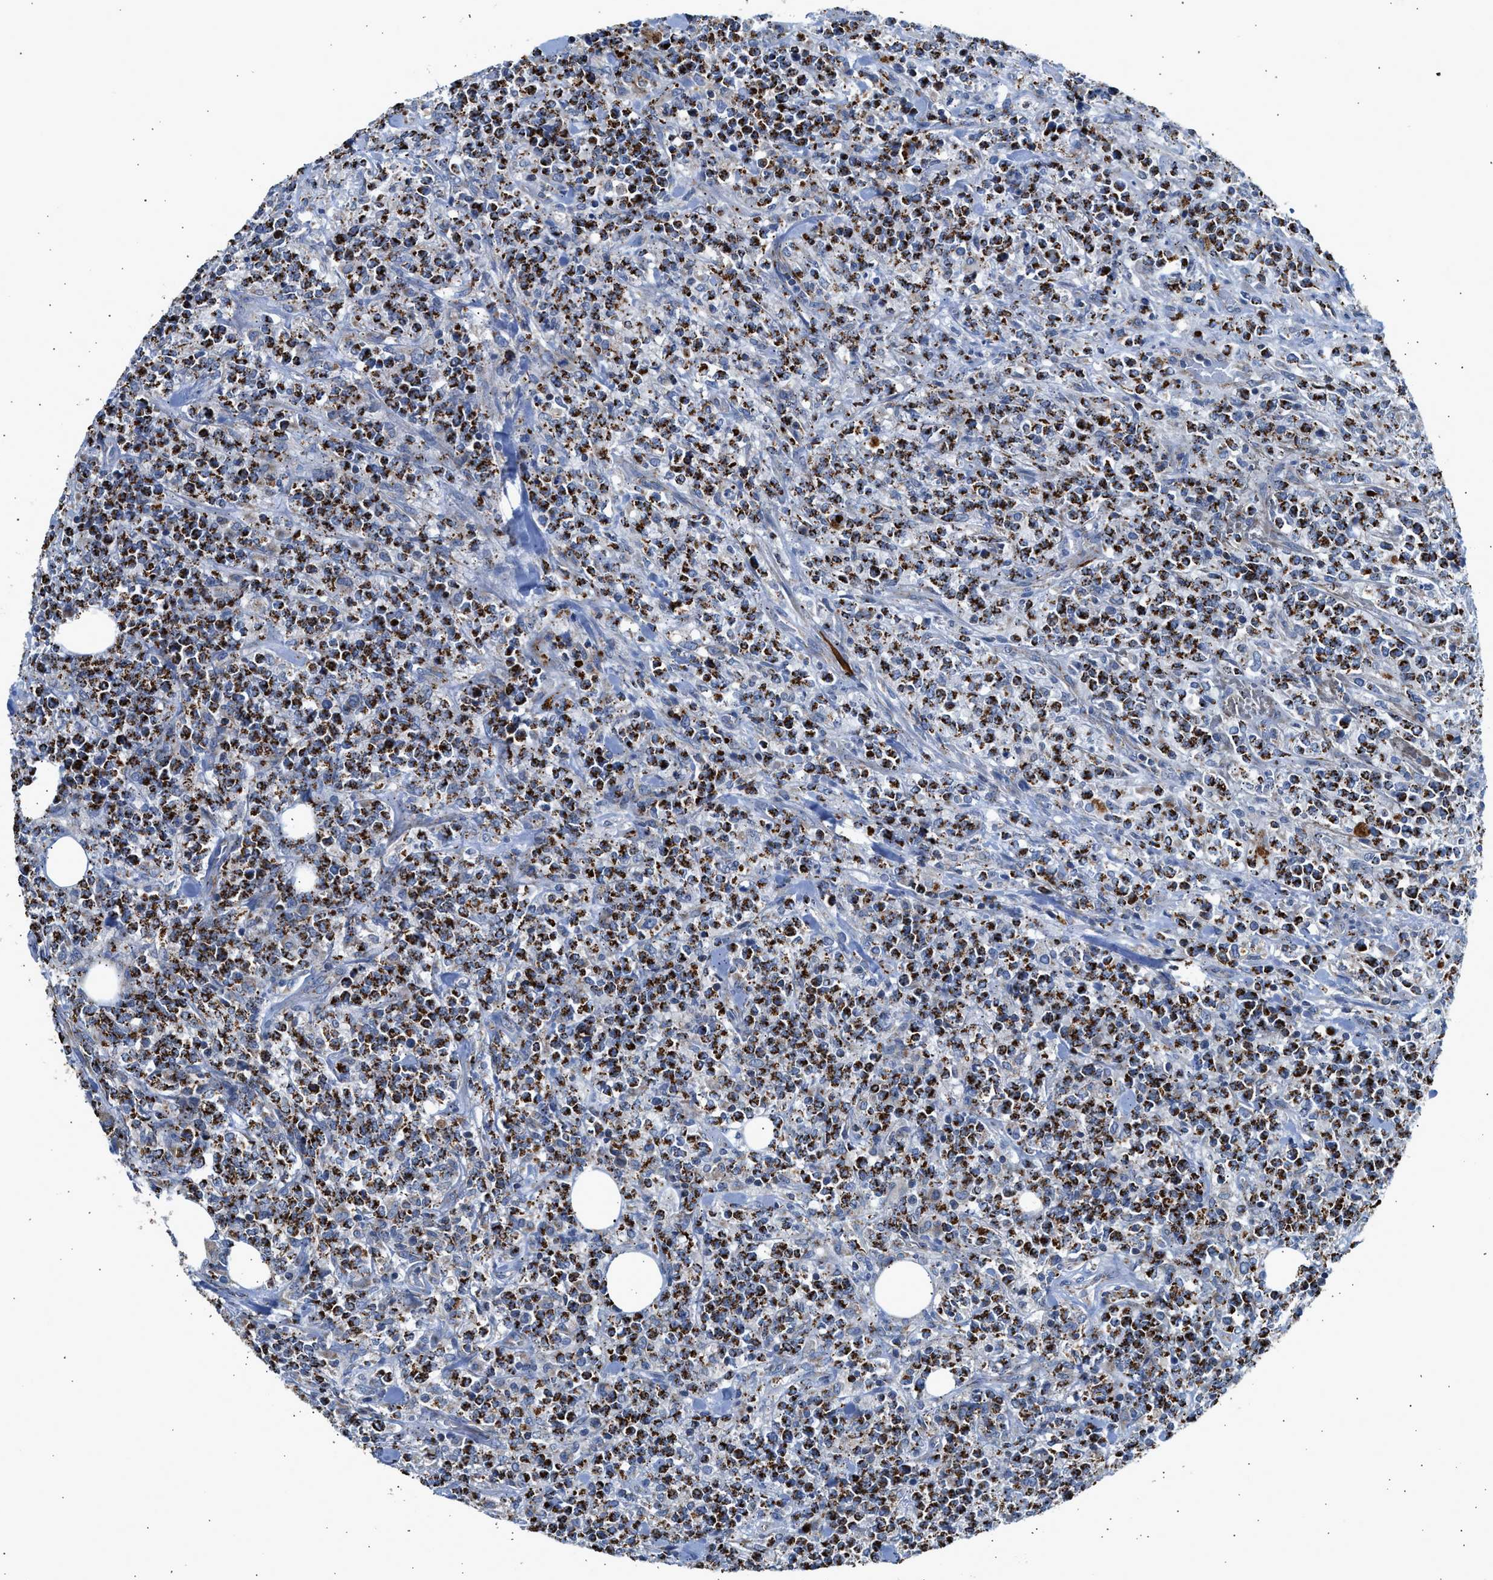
{"staining": {"intensity": "strong", "quantity": "25%-75%", "location": "cytoplasmic/membranous"}, "tissue": "lymphoma", "cell_type": "Tumor cells", "image_type": "cancer", "snomed": [{"axis": "morphology", "description": "Malignant lymphoma, non-Hodgkin's type, High grade"}, {"axis": "topography", "description": "Soft tissue"}], "caption": "Lymphoma stained for a protein (brown) shows strong cytoplasmic/membranous positive positivity in approximately 25%-75% of tumor cells.", "gene": "GOT2", "patient": {"sex": "male", "age": 18}}